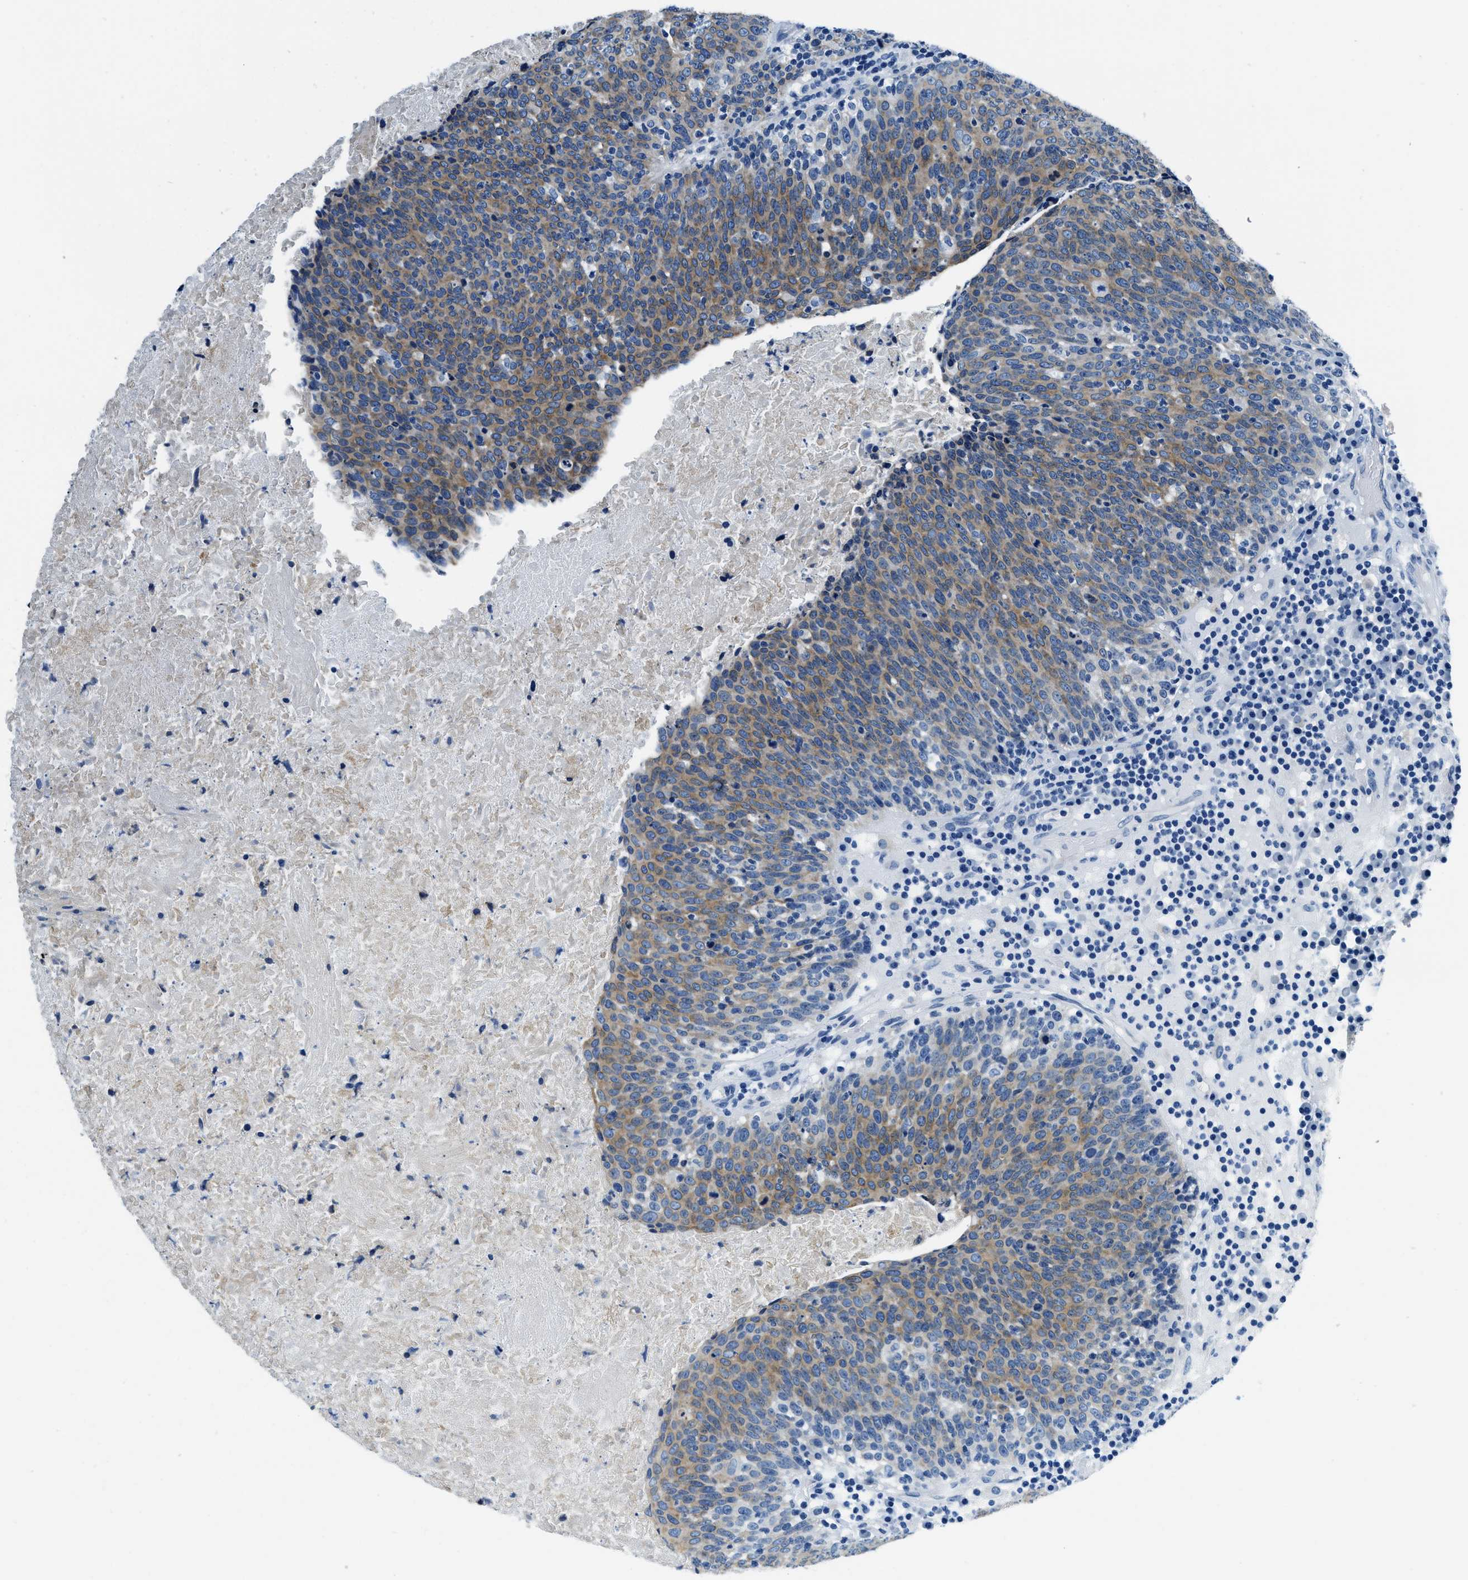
{"staining": {"intensity": "moderate", "quantity": ">75%", "location": "cytoplasmic/membranous"}, "tissue": "head and neck cancer", "cell_type": "Tumor cells", "image_type": "cancer", "snomed": [{"axis": "morphology", "description": "Squamous cell carcinoma, NOS"}, {"axis": "morphology", "description": "Squamous cell carcinoma, metastatic, NOS"}, {"axis": "topography", "description": "Lymph node"}, {"axis": "topography", "description": "Head-Neck"}], "caption": "This image demonstrates immunohistochemistry staining of human squamous cell carcinoma (head and neck), with medium moderate cytoplasmic/membranous expression in about >75% of tumor cells.", "gene": "UBAC2", "patient": {"sex": "male", "age": 62}}